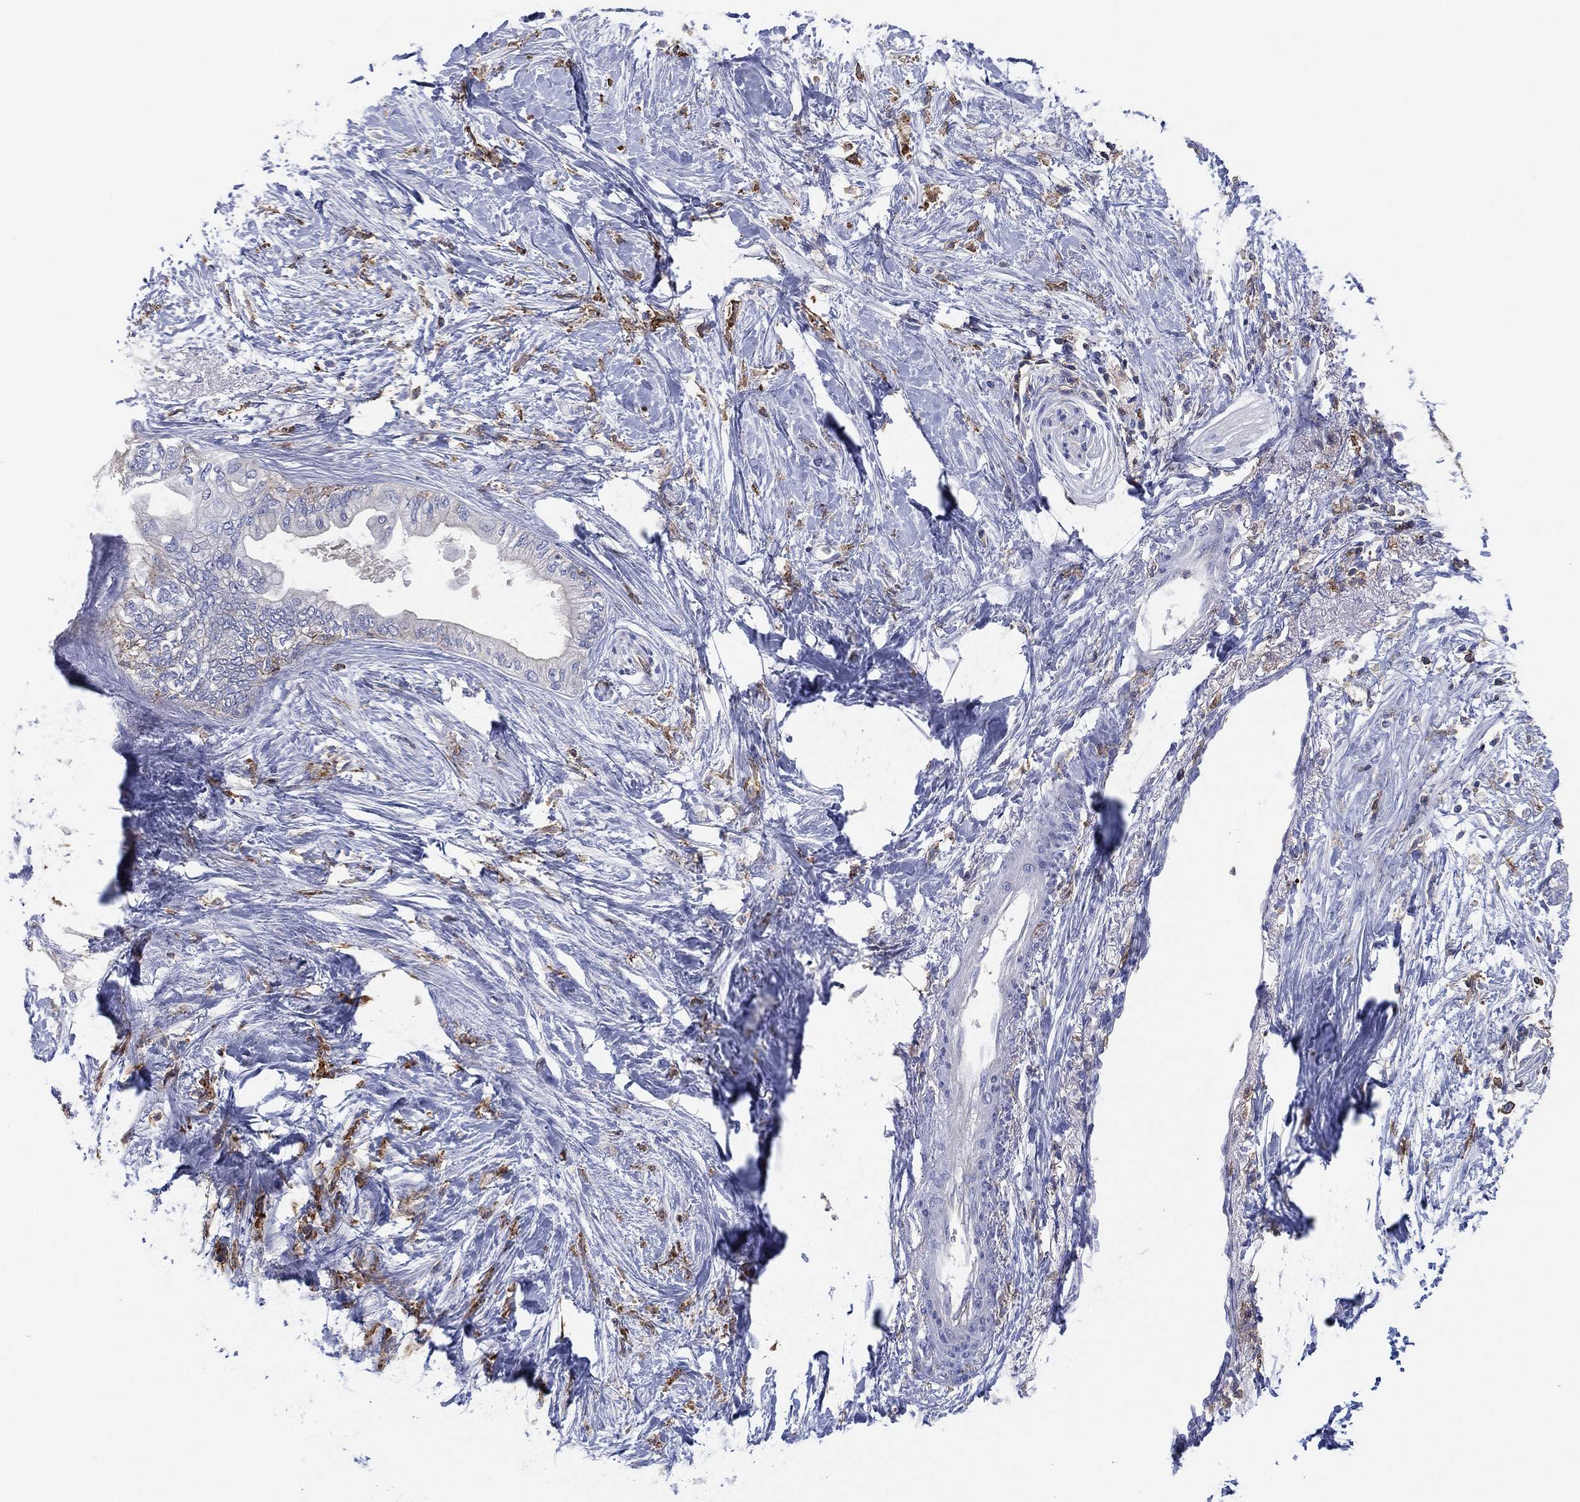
{"staining": {"intensity": "negative", "quantity": "none", "location": "none"}, "tissue": "pancreatic cancer", "cell_type": "Tumor cells", "image_type": "cancer", "snomed": [{"axis": "morphology", "description": "Normal tissue, NOS"}, {"axis": "morphology", "description": "Adenocarcinoma, NOS"}, {"axis": "topography", "description": "Pancreas"}, {"axis": "topography", "description": "Duodenum"}], "caption": "A micrograph of pancreatic adenocarcinoma stained for a protein displays no brown staining in tumor cells.", "gene": "SELPLG", "patient": {"sex": "female", "age": 60}}